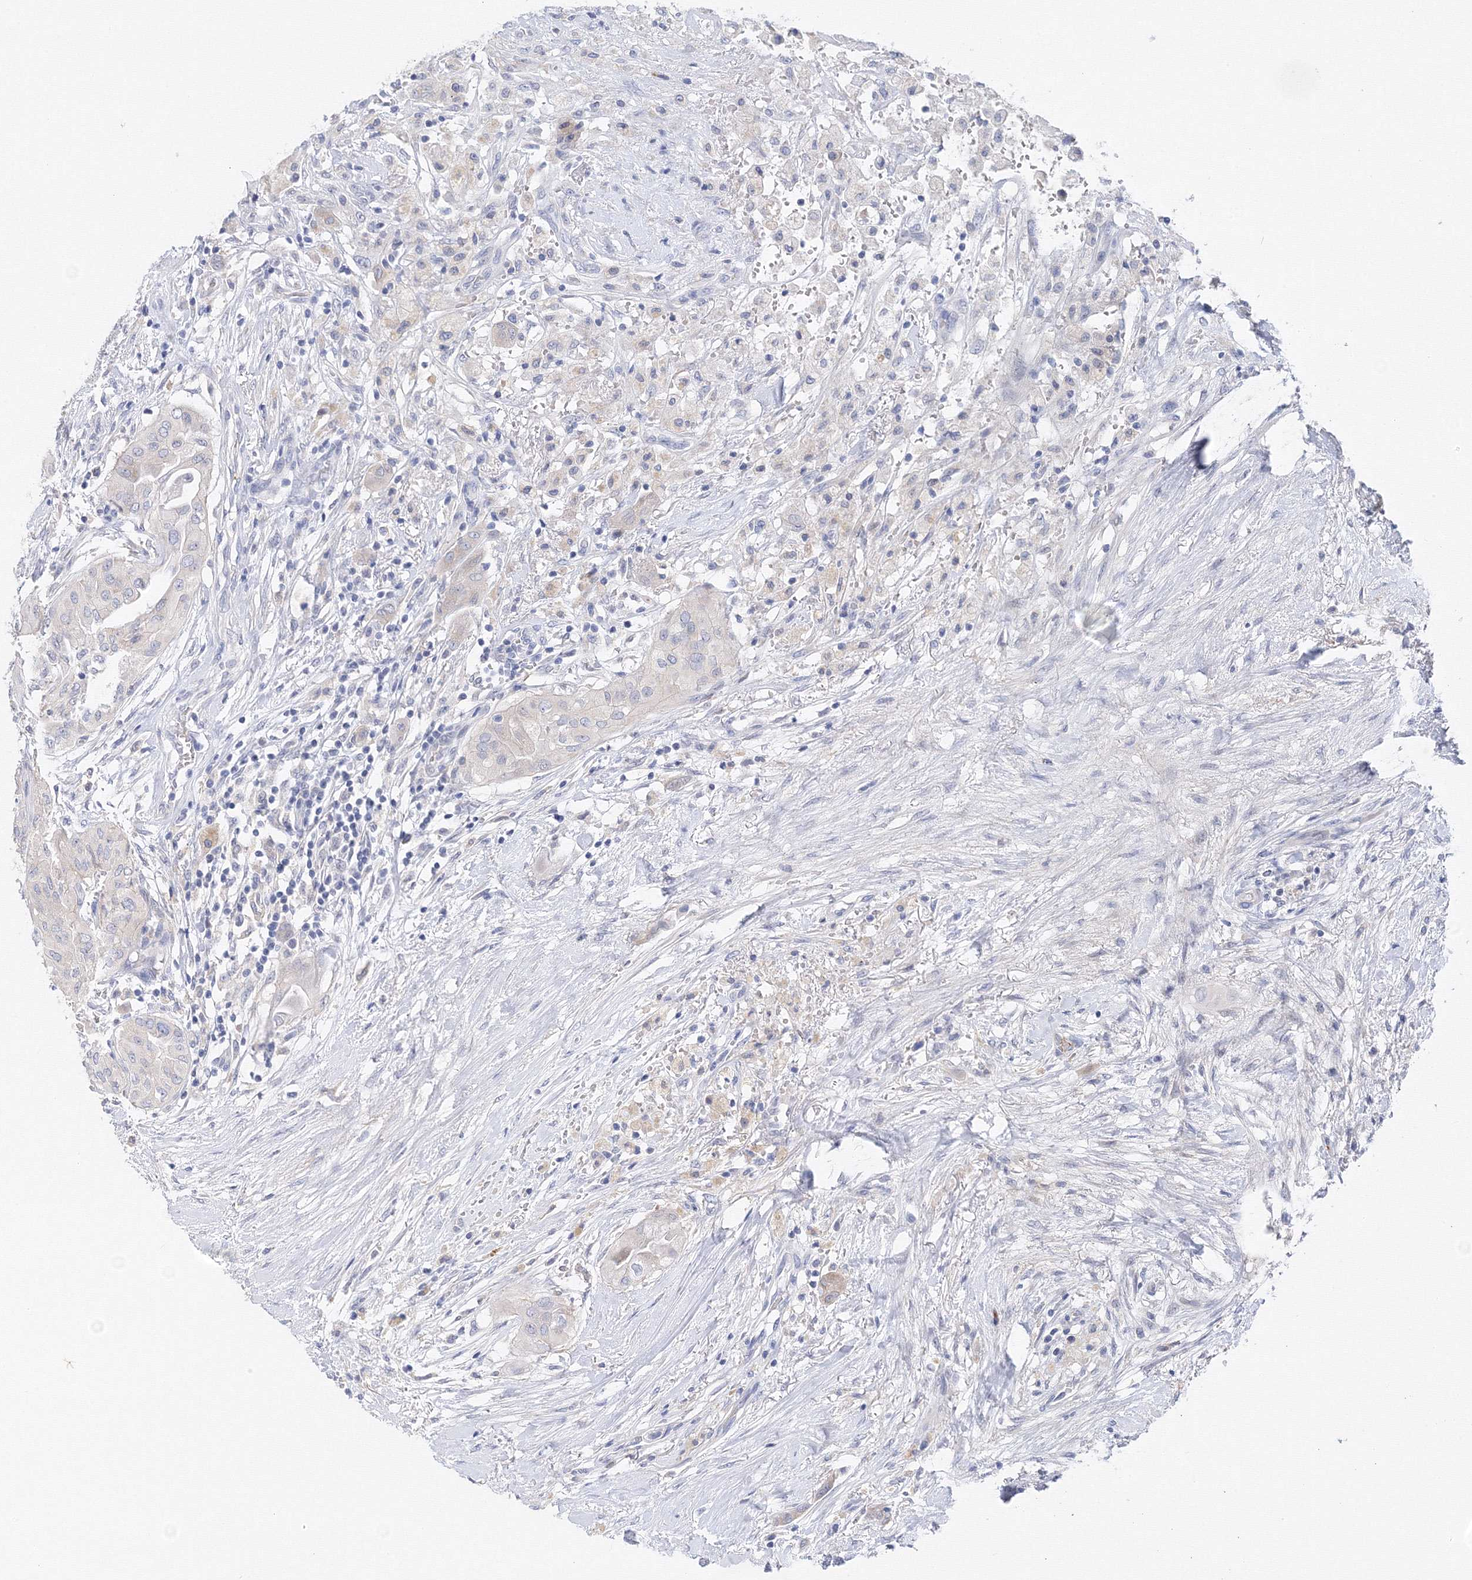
{"staining": {"intensity": "negative", "quantity": "none", "location": "none"}, "tissue": "thyroid cancer", "cell_type": "Tumor cells", "image_type": "cancer", "snomed": [{"axis": "morphology", "description": "Papillary adenocarcinoma, NOS"}, {"axis": "topography", "description": "Thyroid gland"}], "caption": "Histopathology image shows no significant protein positivity in tumor cells of papillary adenocarcinoma (thyroid).", "gene": "TAMM41", "patient": {"sex": "female", "age": 59}}